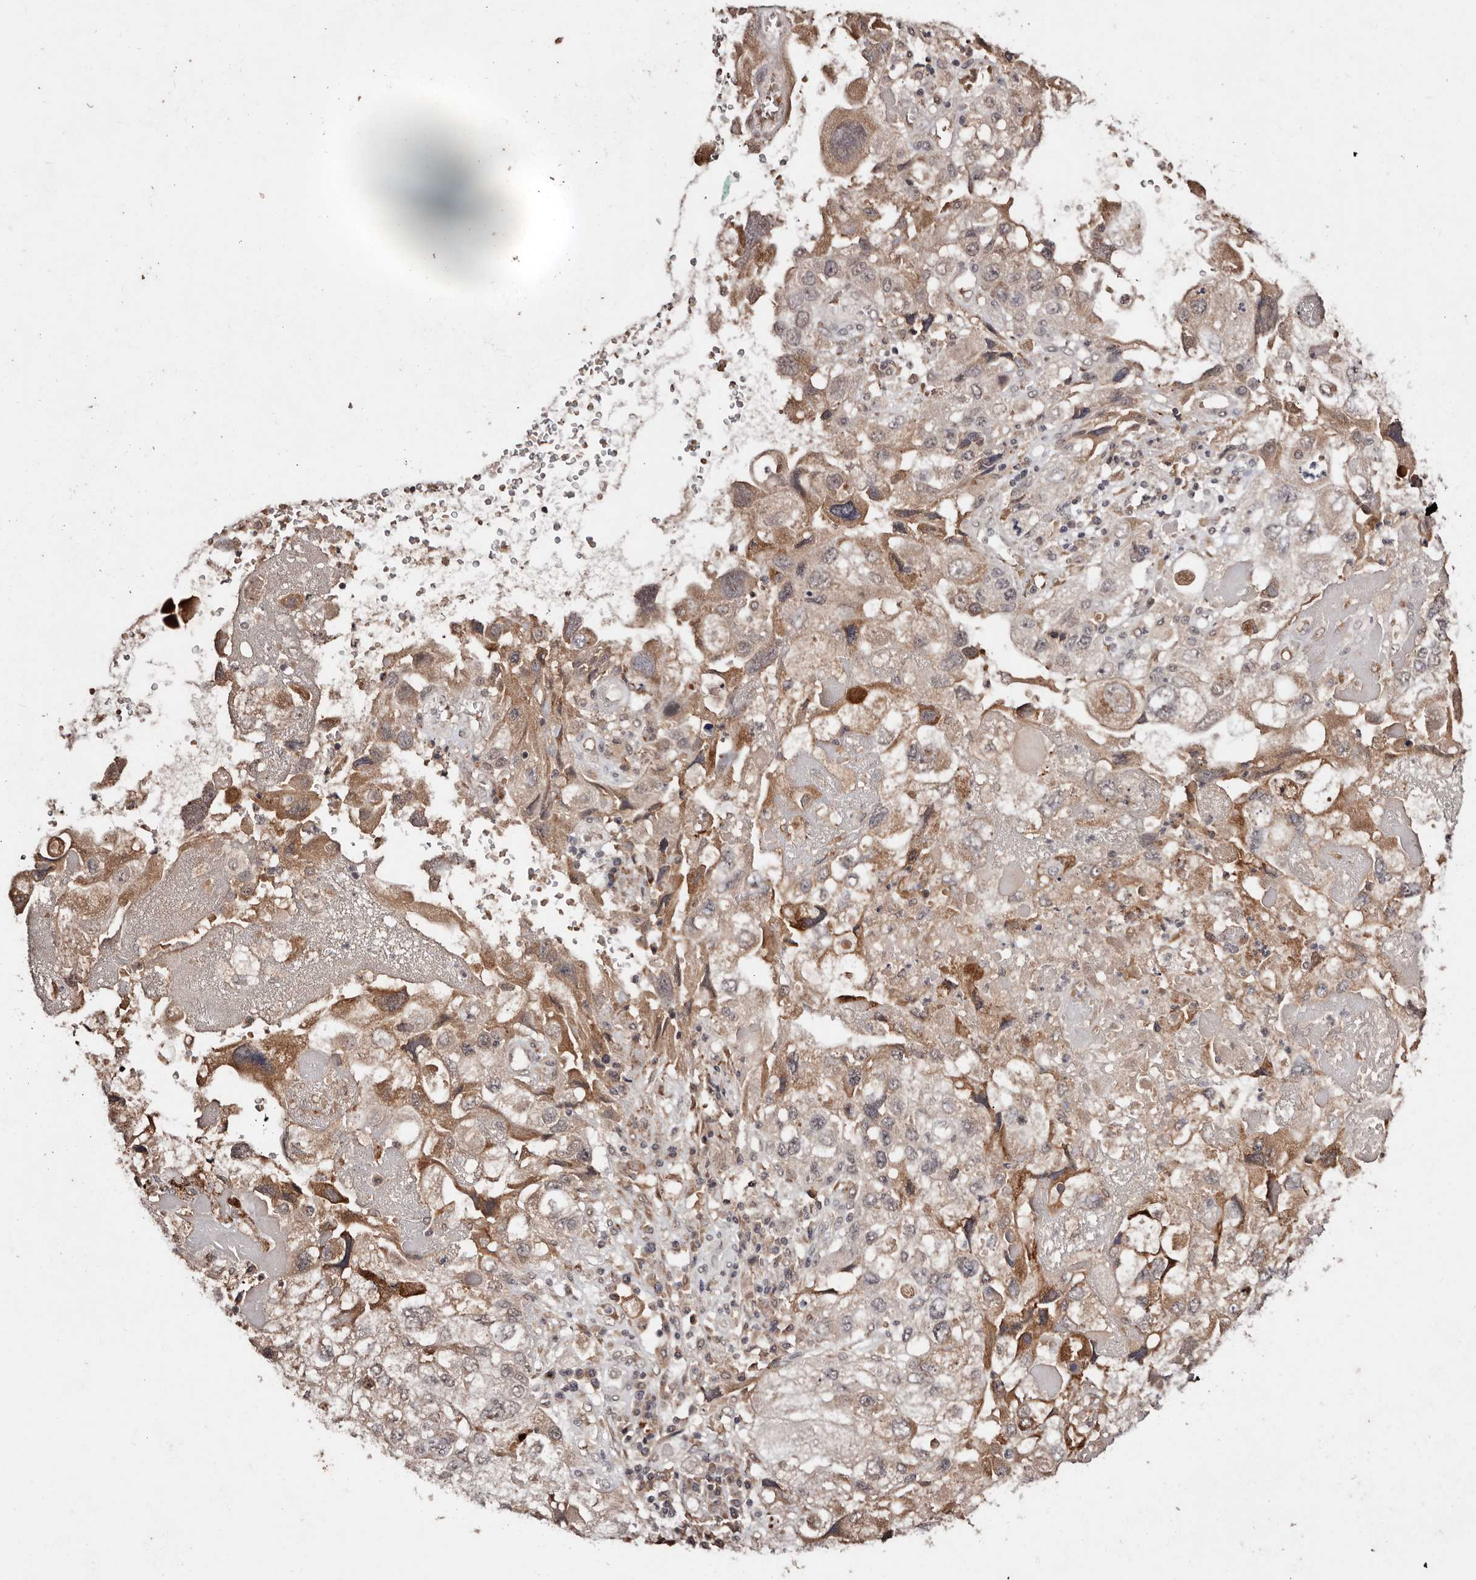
{"staining": {"intensity": "moderate", "quantity": "<25%", "location": "cytoplasmic/membranous"}, "tissue": "endometrial cancer", "cell_type": "Tumor cells", "image_type": "cancer", "snomed": [{"axis": "morphology", "description": "Adenocarcinoma, NOS"}, {"axis": "topography", "description": "Endometrium"}], "caption": "An image of endometrial cancer stained for a protein exhibits moderate cytoplasmic/membranous brown staining in tumor cells. (DAB IHC with brightfield microscopy, high magnification).", "gene": "BICRAL", "patient": {"sex": "female", "age": 49}}